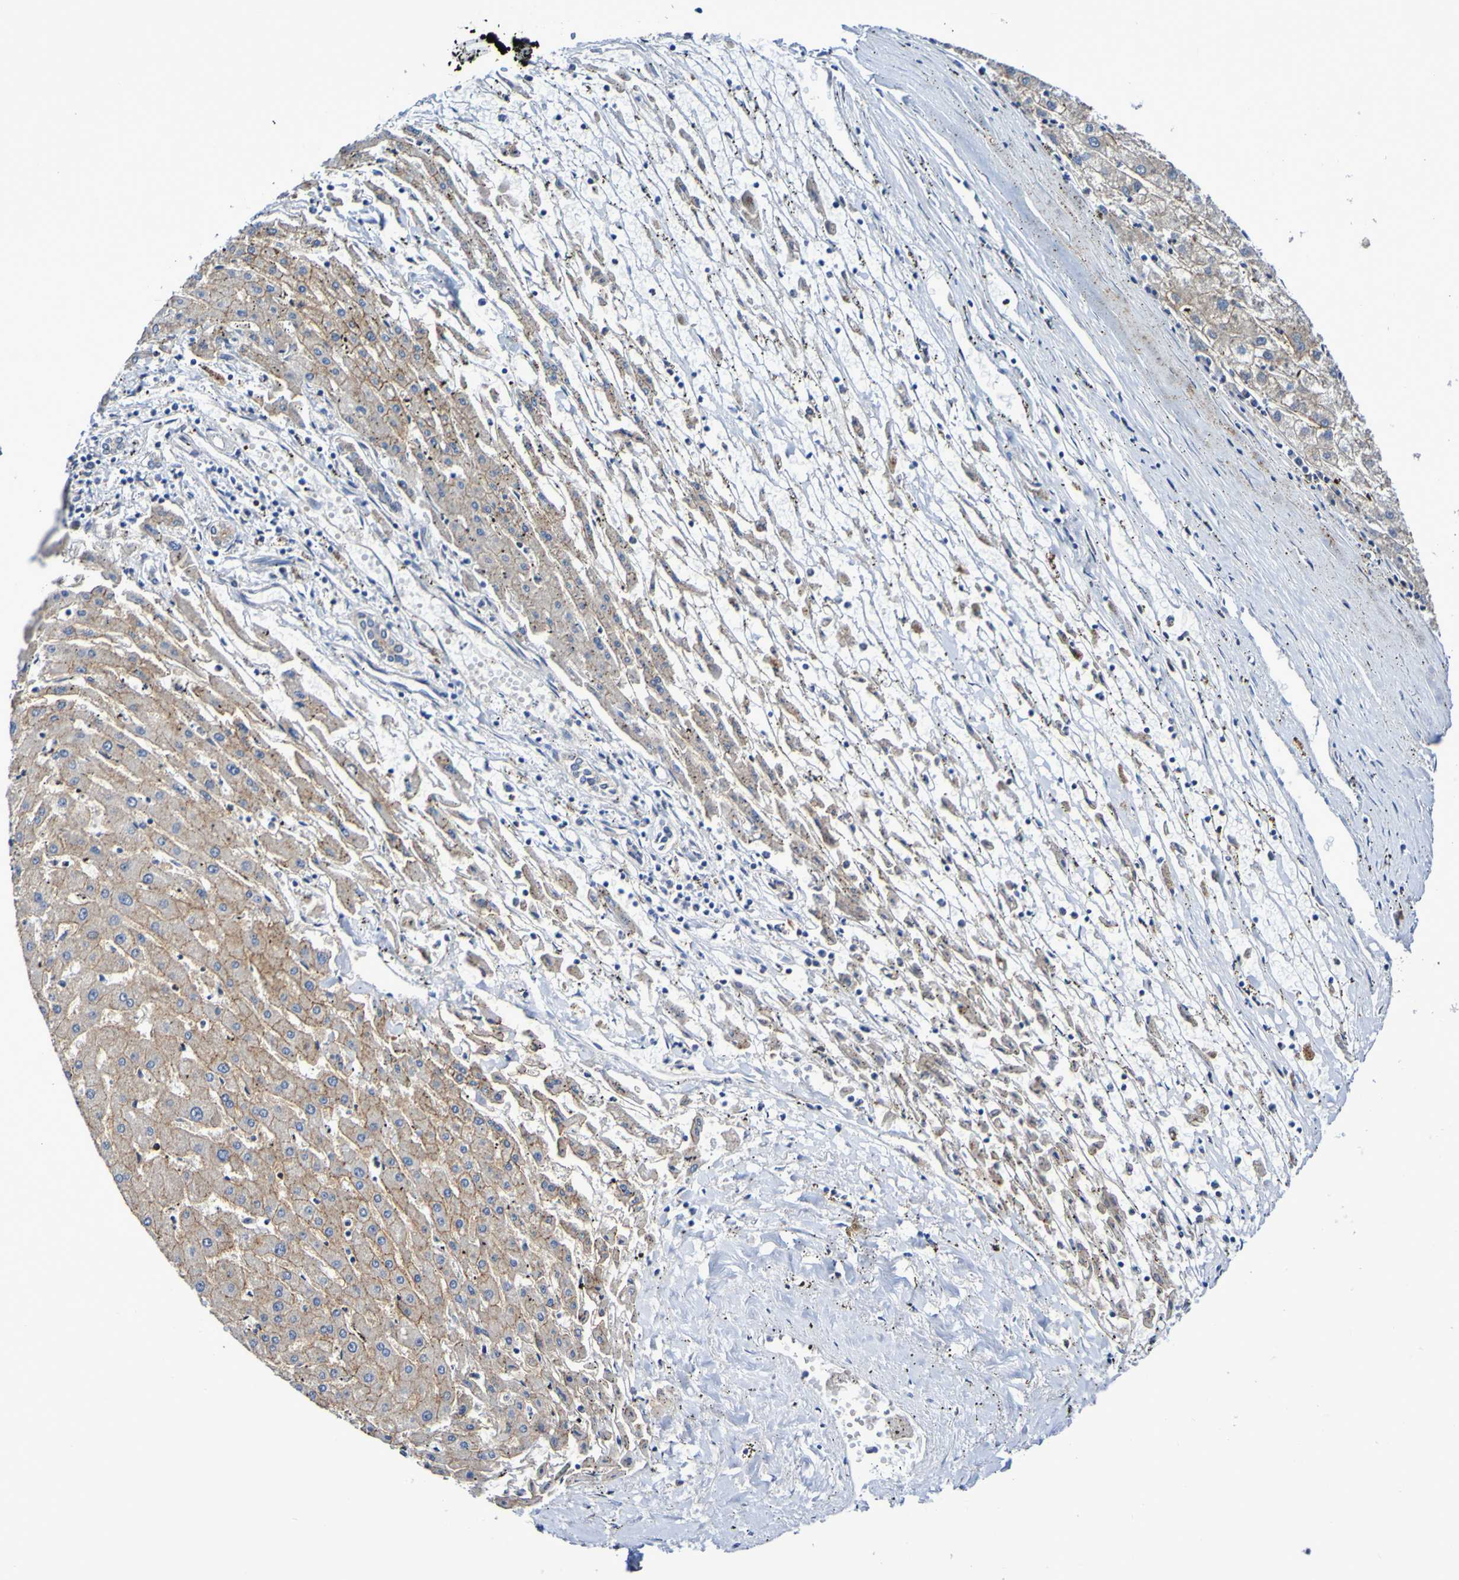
{"staining": {"intensity": "weak", "quantity": ">75%", "location": "cytoplasmic/membranous"}, "tissue": "liver cancer", "cell_type": "Tumor cells", "image_type": "cancer", "snomed": [{"axis": "morphology", "description": "Carcinoma, Hepatocellular, NOS"}, {"axis": "topography", "description": "Liver"}], "caption": "Weak cytoplasmic/membranous staining is appreciated in about >75% of tumor cells in liver cancer.", "gene": "GJB1", "patient": {"sex": "male", "age": 72}}